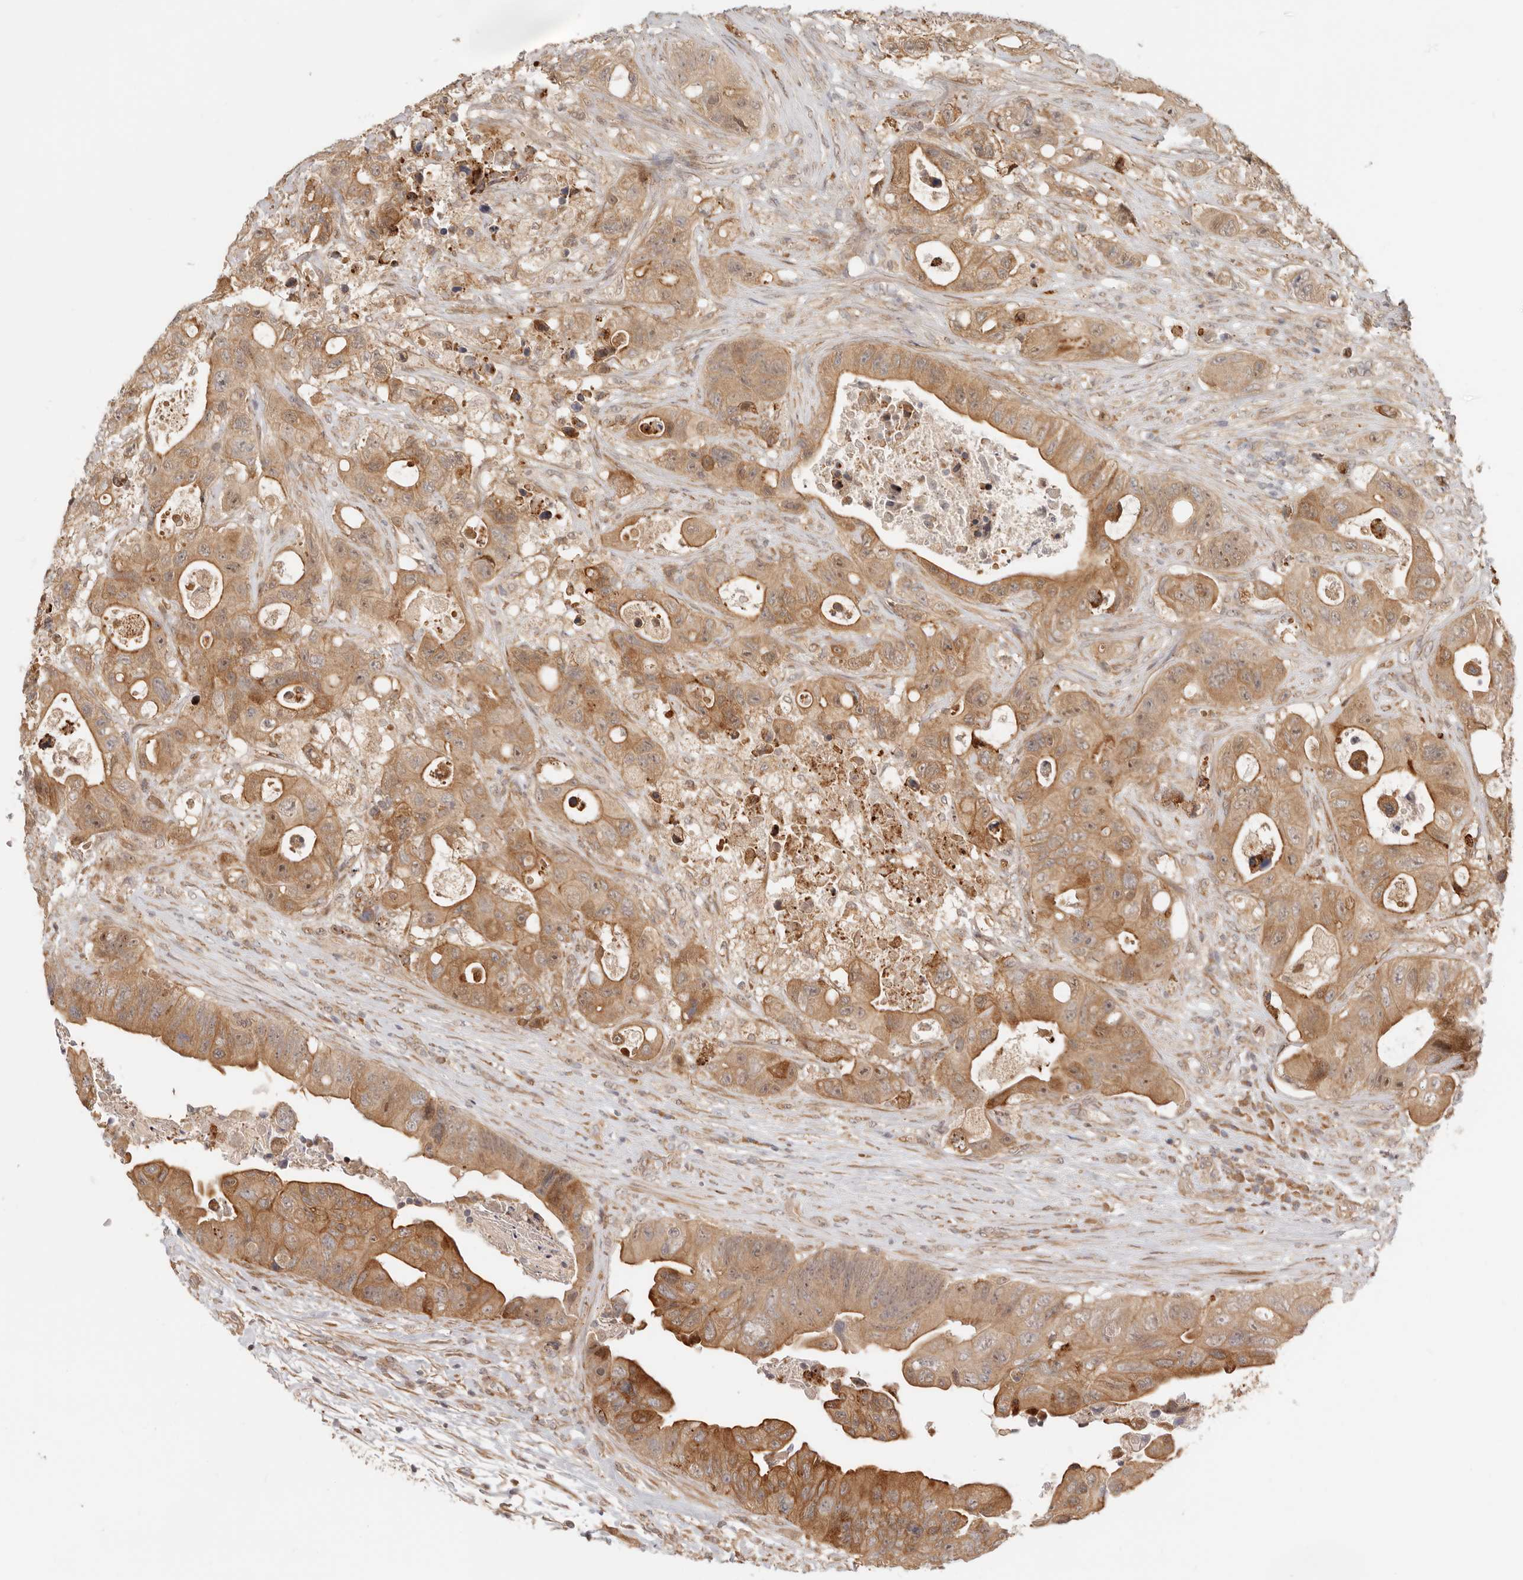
{"staining": {"intensity": "moderate", "quantity": ">75%", "location": "cytoplasmic/membranous"}, "tissue": "colorectal cancer", "cell_type": "Tumor cells", "image_type": "cancer", "snomed": [{"axis": "morphology", "description": "Adenocarcinoma, NOS"}, {"axis": "topography", "description": "Colon"}], "caption": "Immunohistochemical staining of human adenocarcinoma (colorectal) shows moderate cytoplasmic/membranous protein expression in approximately >75% of tumor cells.", "gene": "TUFT1", "patient": {"sex": "female", "age": 46}}